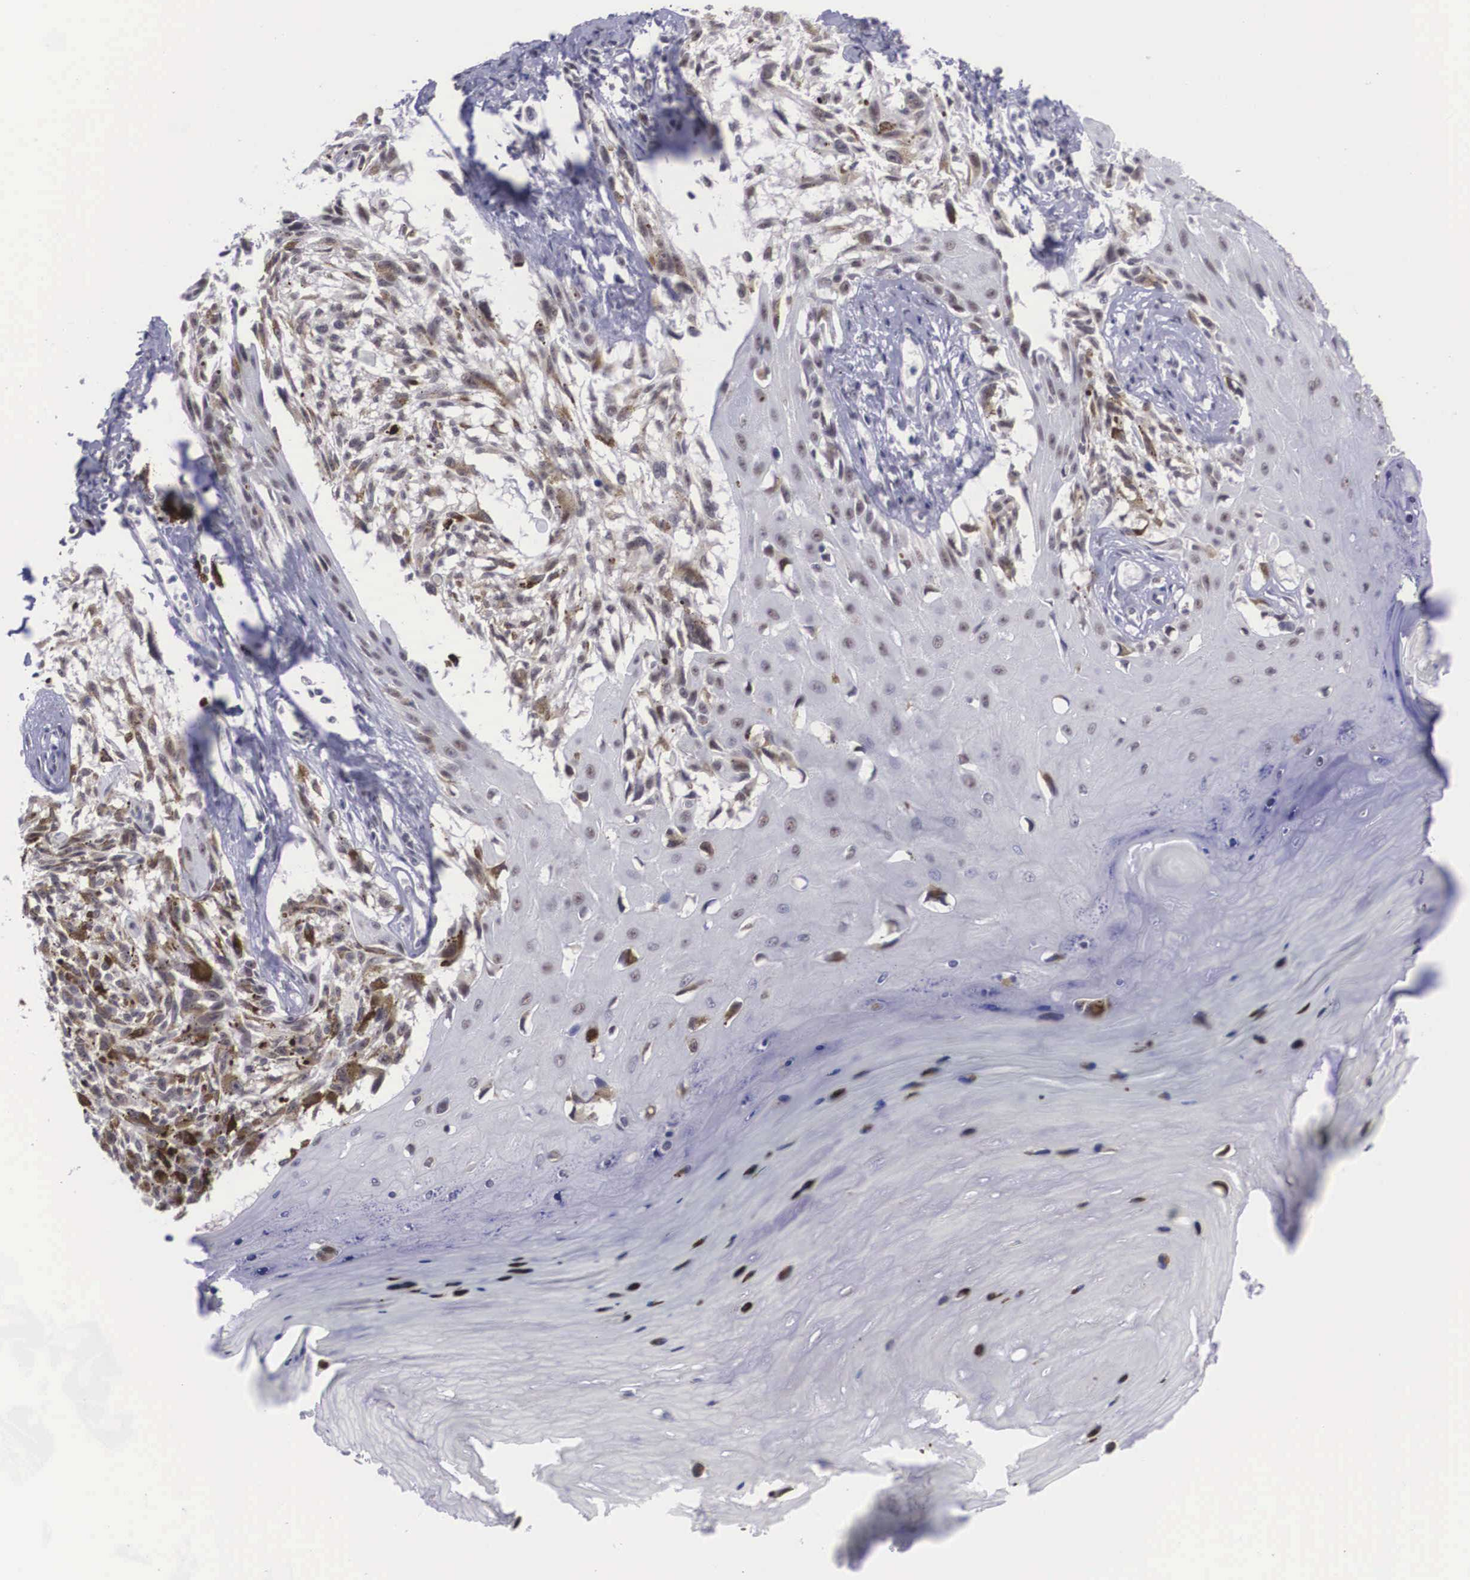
{"staining": {"intensity": "weak", "quantity": "25%-75%", "location": "nuclear"}, "tissue": "melanoma", "cell_type": "Tumor cells", "image_type": "cancer", "snomed": [{"axis": "morphology", "description": "Malignant melanoma, NOS"}, {"axis": "topography", "description": "Skin"}], "caption": "Immunohistochemistry (DAB) staining of human melanoma shows weak nuclear protein expression in about 25%-75% of tumor cells.", "gene": "ZNF275", "patient": {"sex": "female", "age": 82}}